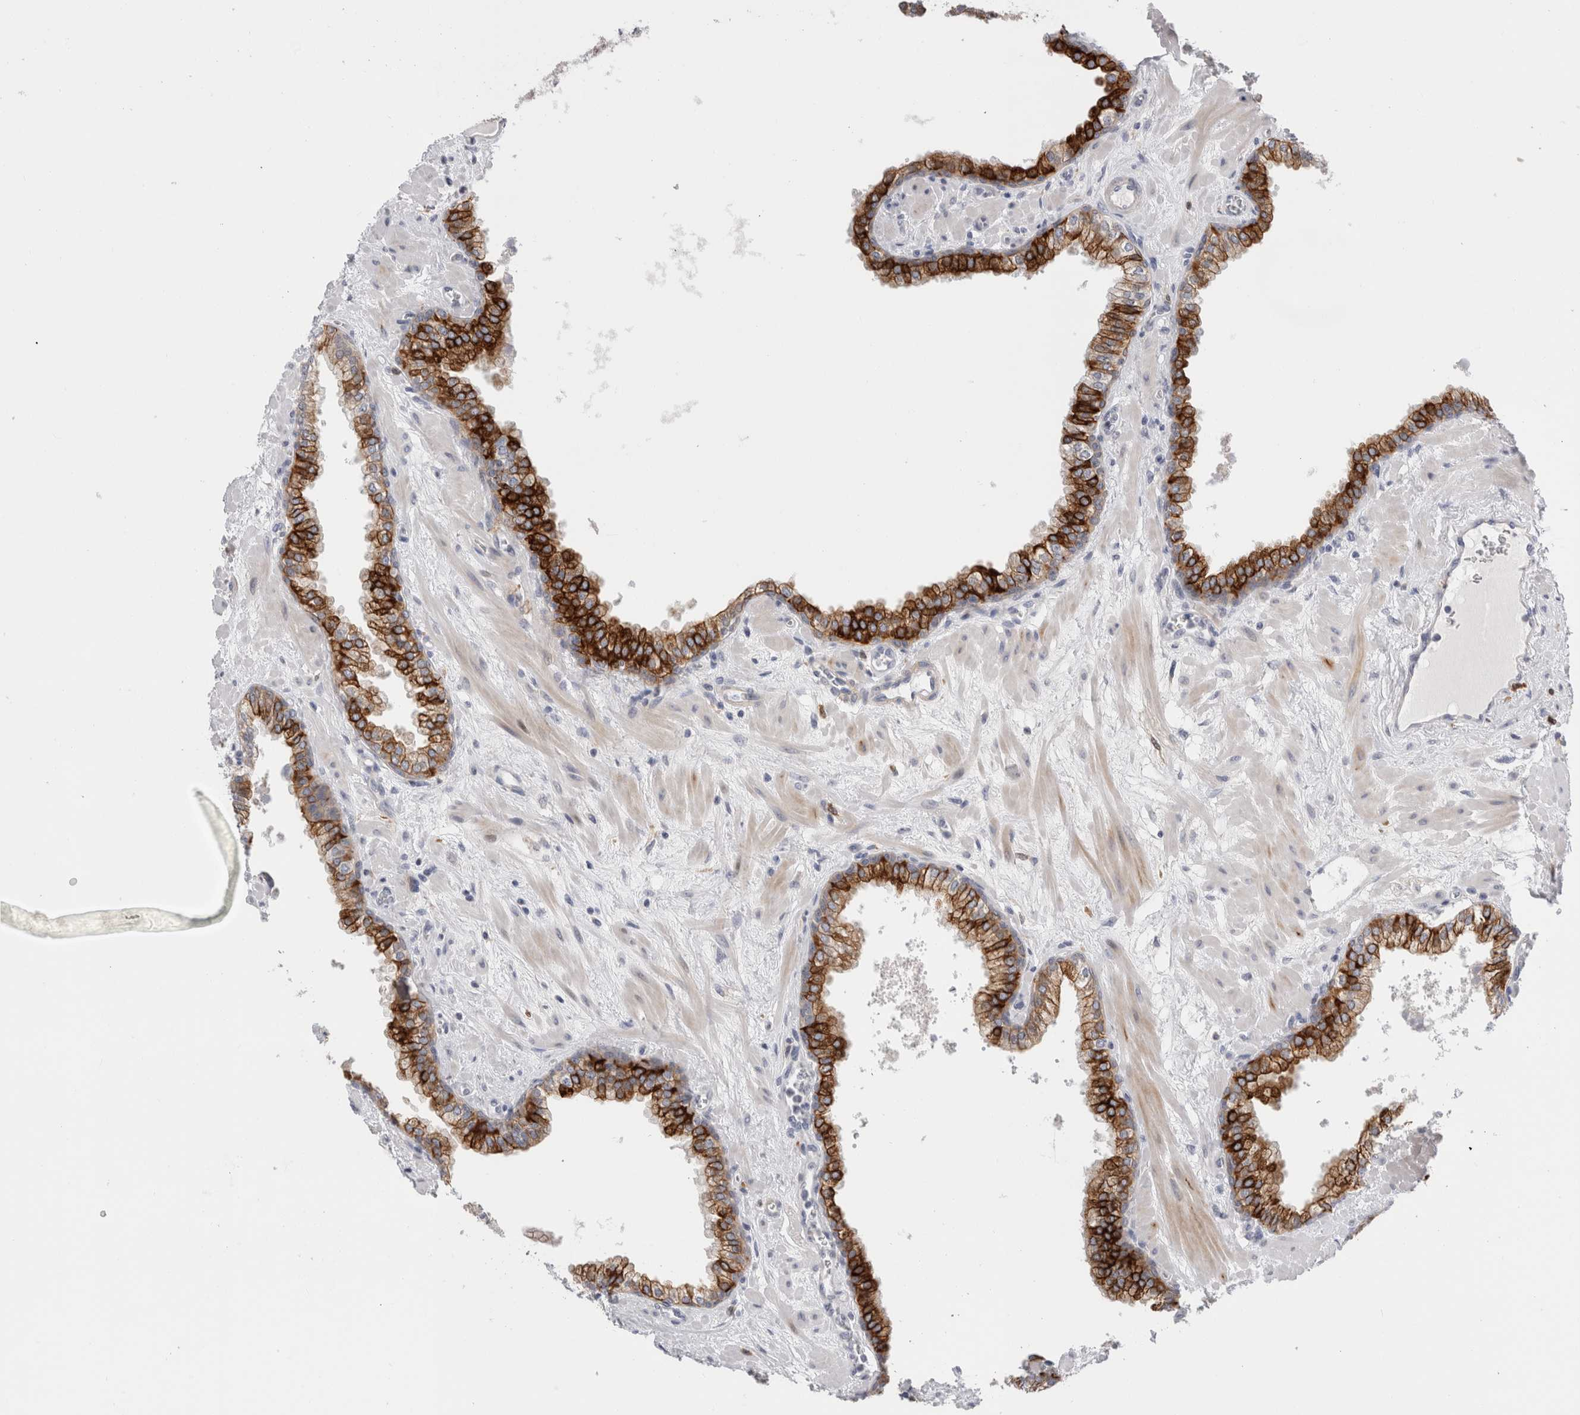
{"staining": {"intensity": "strong", "quantity": ">75%", "location": "cytoplasmic/membranous"}, "tissue": "prostate", "cell_type": "Glandular cells", "image_type": "normal", "snomed": [{"axis": "morphology", "description": "Normal tissue, NOS"}, {"axis": "morphology", "description": "Urothelial carcinoma, Low grade"}, {"axis": "topography", "description": "Urinary bladder"}, {"axis": "topography", "description": "Prostate"}], "caption": "Immunohistochemistry (IHC) micrograph of benign prostate: human prostate stained using IHC shows high levels of strong protein expression localized specifically in the cytoplasmic/membranous of glandular cells, appearing as a cytoplasmic/membranous brown color.", "gene": "SLC20A2", "patient": {"sex": "male", "age": 60}}